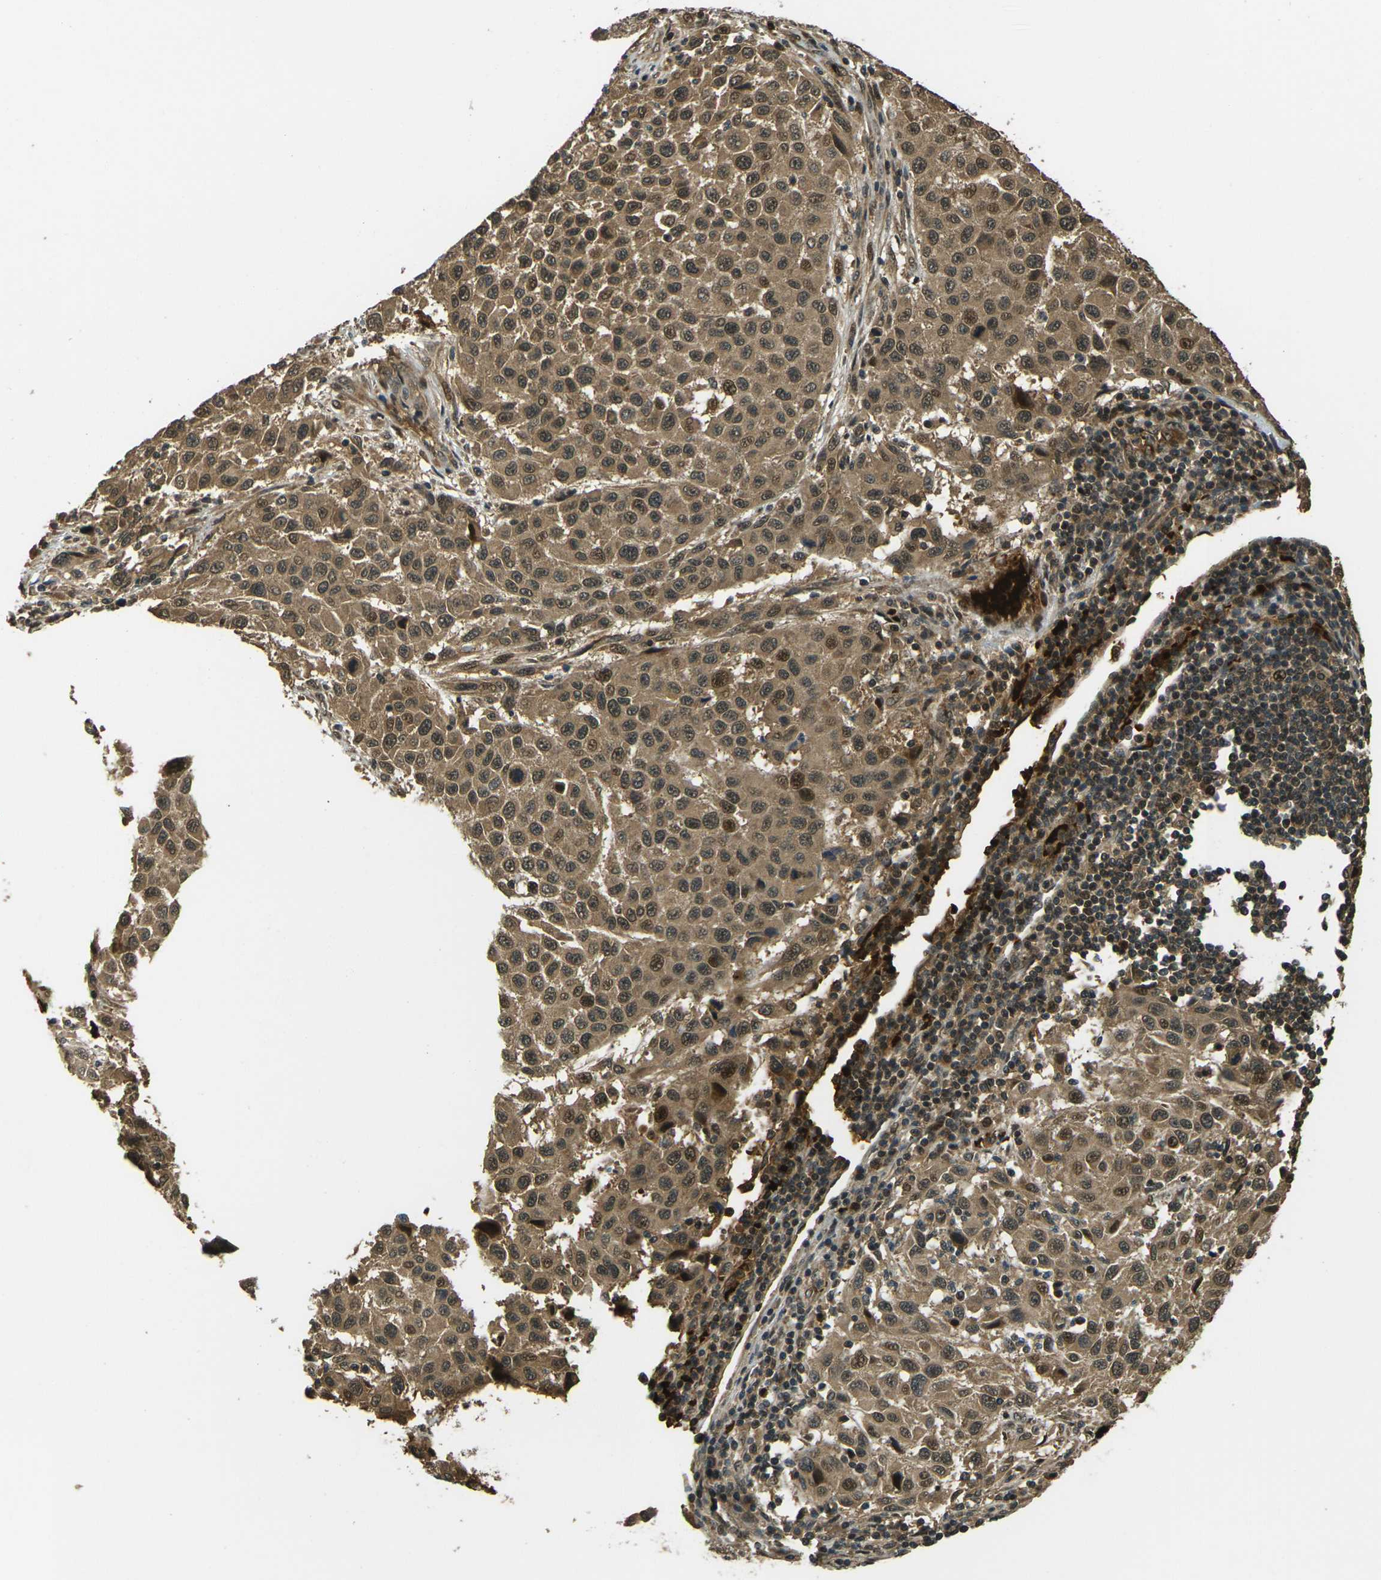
{"staining": {"intensity": "moderate", "quantity": ">75%", "location": "cytoplasmic/membranous,nuclear"}, "tissue": "melanoma", "cell_type": "Tumor cells", "image_type": "cancer", "snomed": [{"axis": "morphology", "description": "Malignant melanoma, Metastatic site"}, {"axis": "topography", "description": "Lymph node"}], "caption": "Malignant melanoma (metastatic site) stained with DAB (3,3'-diaminobenzidine) immunohistochemistry (IHC) displays medium levels of moderate cytoplasmic/membranous and nuclear positivity in approximately >75% of tumor cells. The protein of interest is stained brown, and the nuclei are stained in blue (DAB IHC with brightfield microscopy, high magnification).", "gene": "TOR1A", "patient": {"sex": "male", "age": 61}}